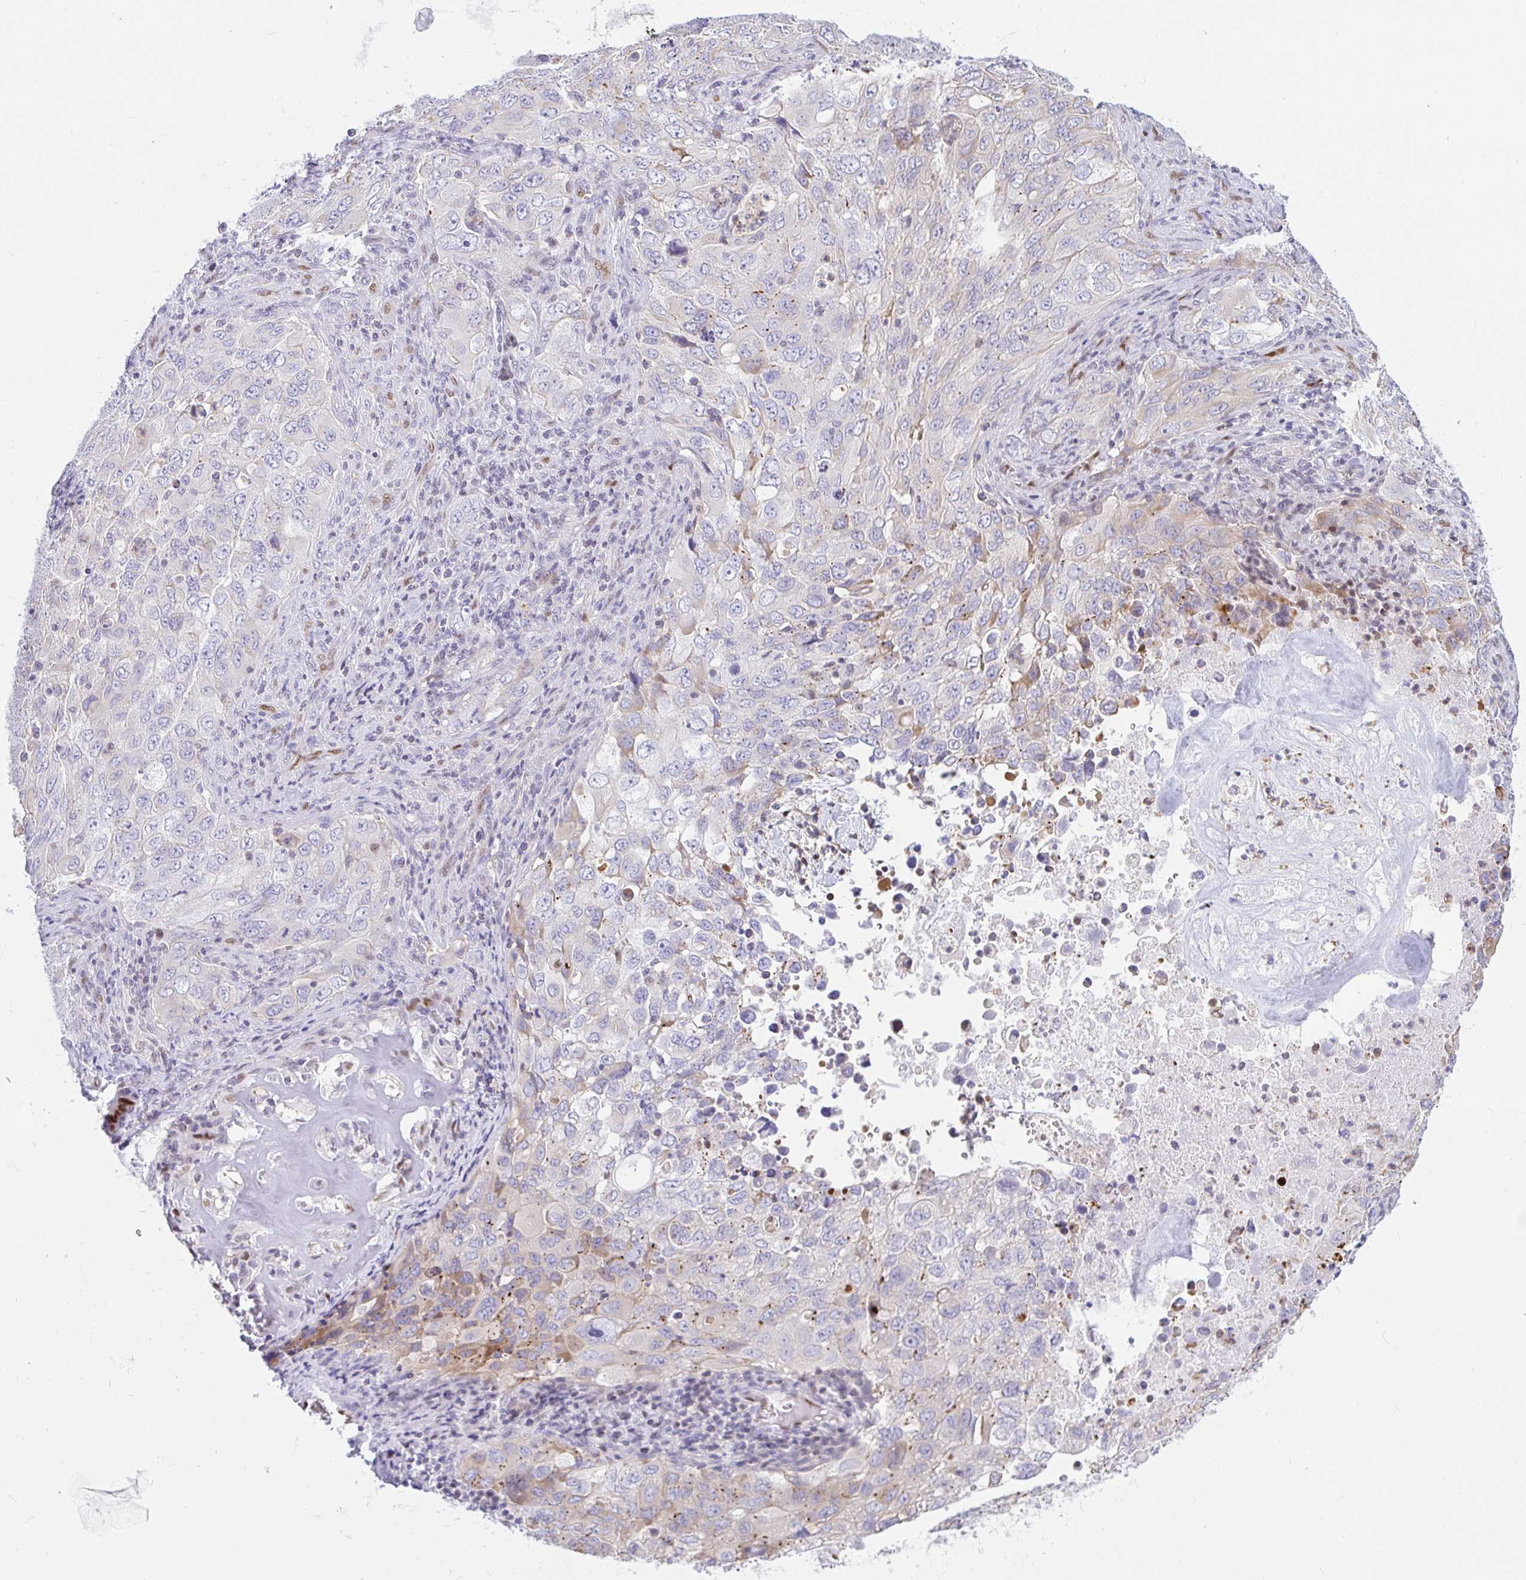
{"staining": {"intensity": "weak", "quantity": "<25%", "location": "cytoplasmic/membranous"}, "tissue": "lung cancer", "cell_type": "Tumor cells", "image_type": "cancer", "snomed": [{"axis": "morphology", "description": "Adenocarcinoma, NOS"}, {"axis": "morphology", "description": "Adenocarcinoma, metastatic, NOS"}, {"axis": "topography", "description": "Lymph node"}, {"axis": "topography", "description": "Lung"}], "caption": "This image is of lung cancer (metastatic adenocarcinoma) stained with IHC to label a protein in brown with the nuclei are counter-stained blue. There is no positivity in tumor cells.", "gene": "HINFP", "patient": {"sex": "female", "age": 42}}